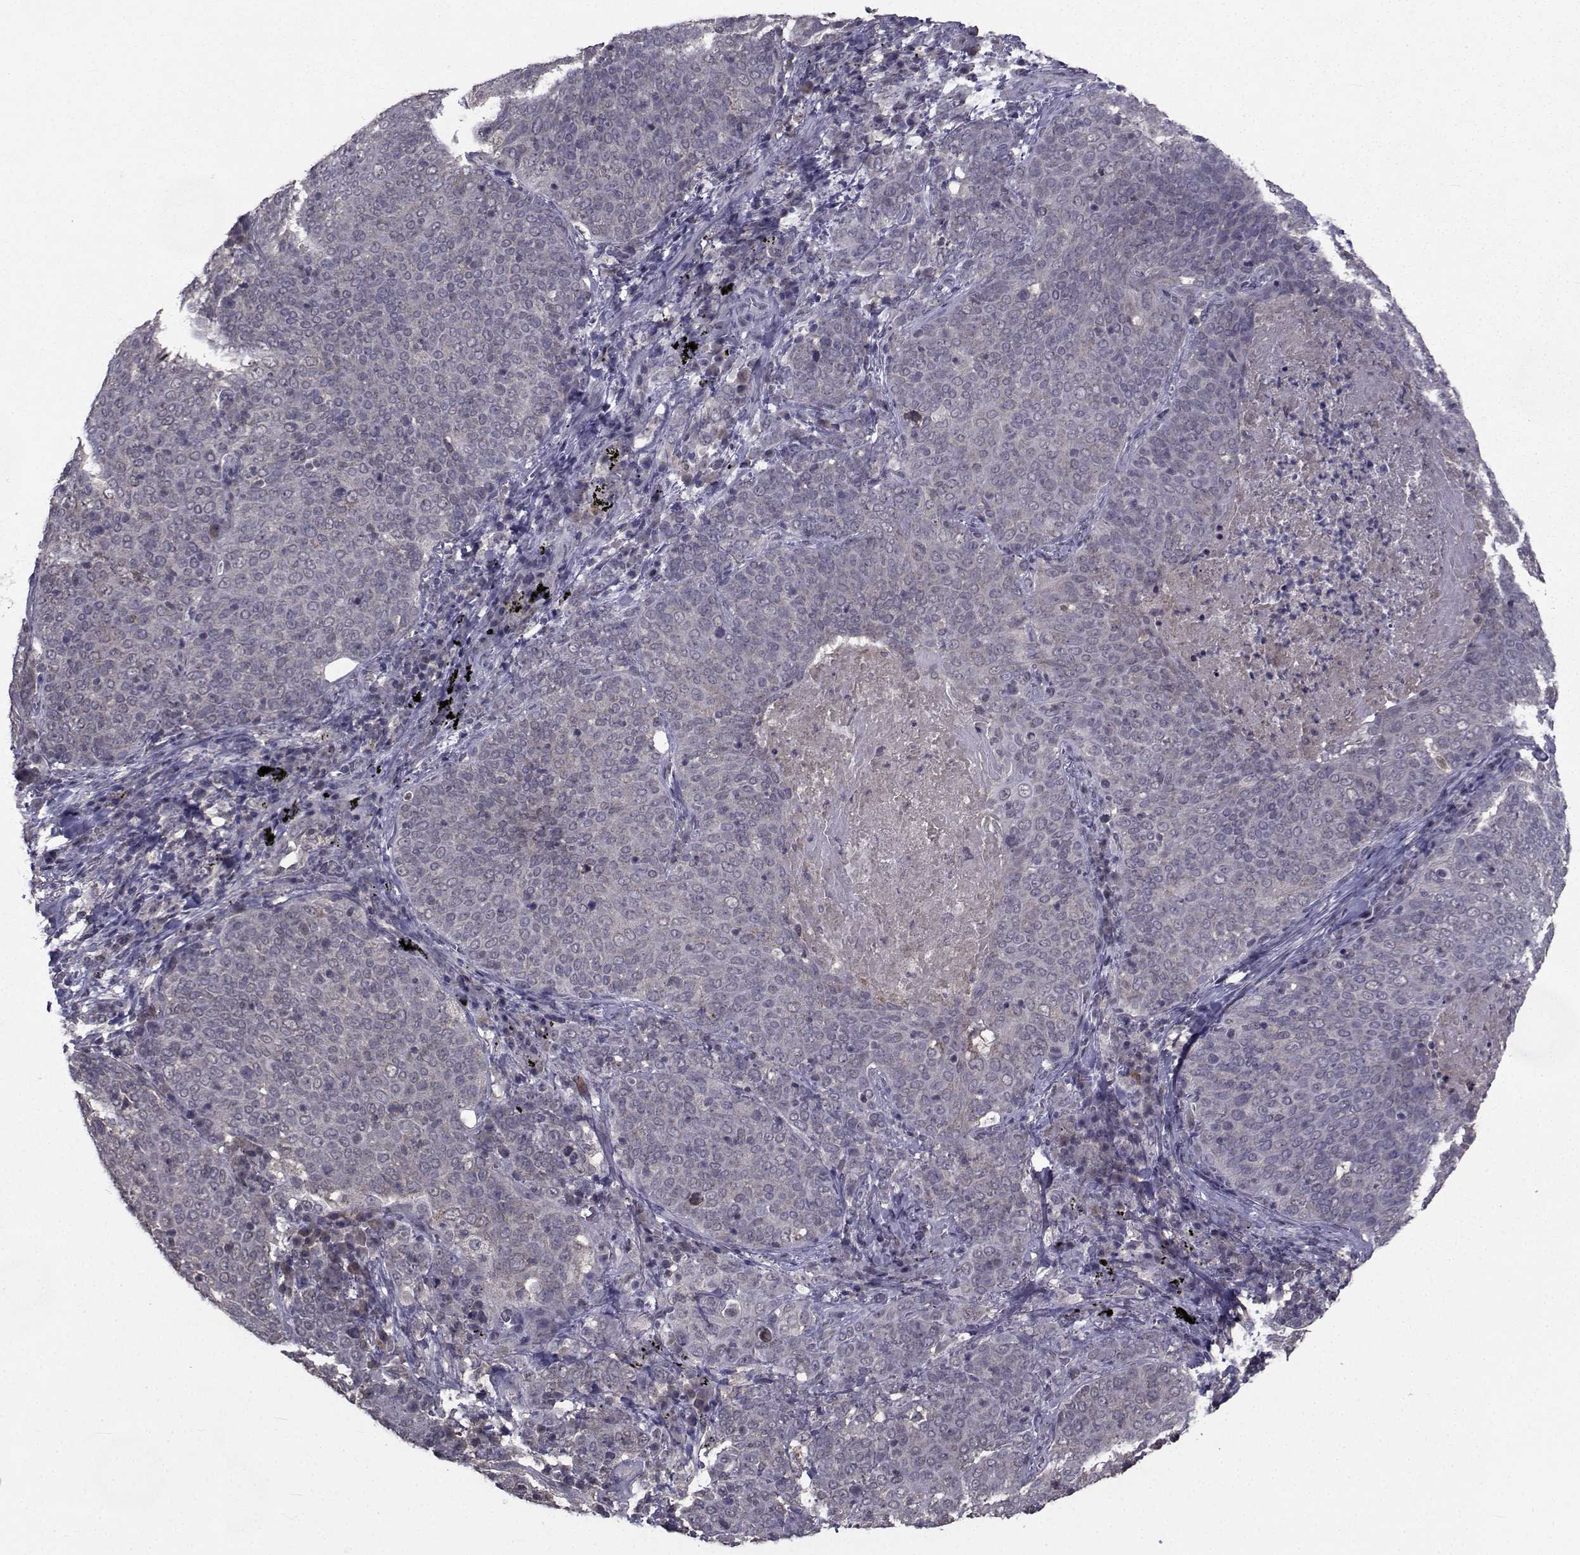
{"staining": {"intensity": "weak", "quantity": "<25%", "location": "cytoplasmic/membranous"}, "tissue": "lung cancer", "cell_type": "Tumor cells", "image_type": "cancer", "snomed": [{"axis": "morphology", "description": "Squamous cell carcinoma, NOS"}, {"axis": "topography", "description": "Lung"}], "caption": "IHC photomicrograph of neoplastic tissue: lung cancer (squamous cell carcinoma) stained with DAB displays no significant protein positivity in tumor cells.", "gene": "CYP2S1", "patient": {"sex": "male", "age": 82}}